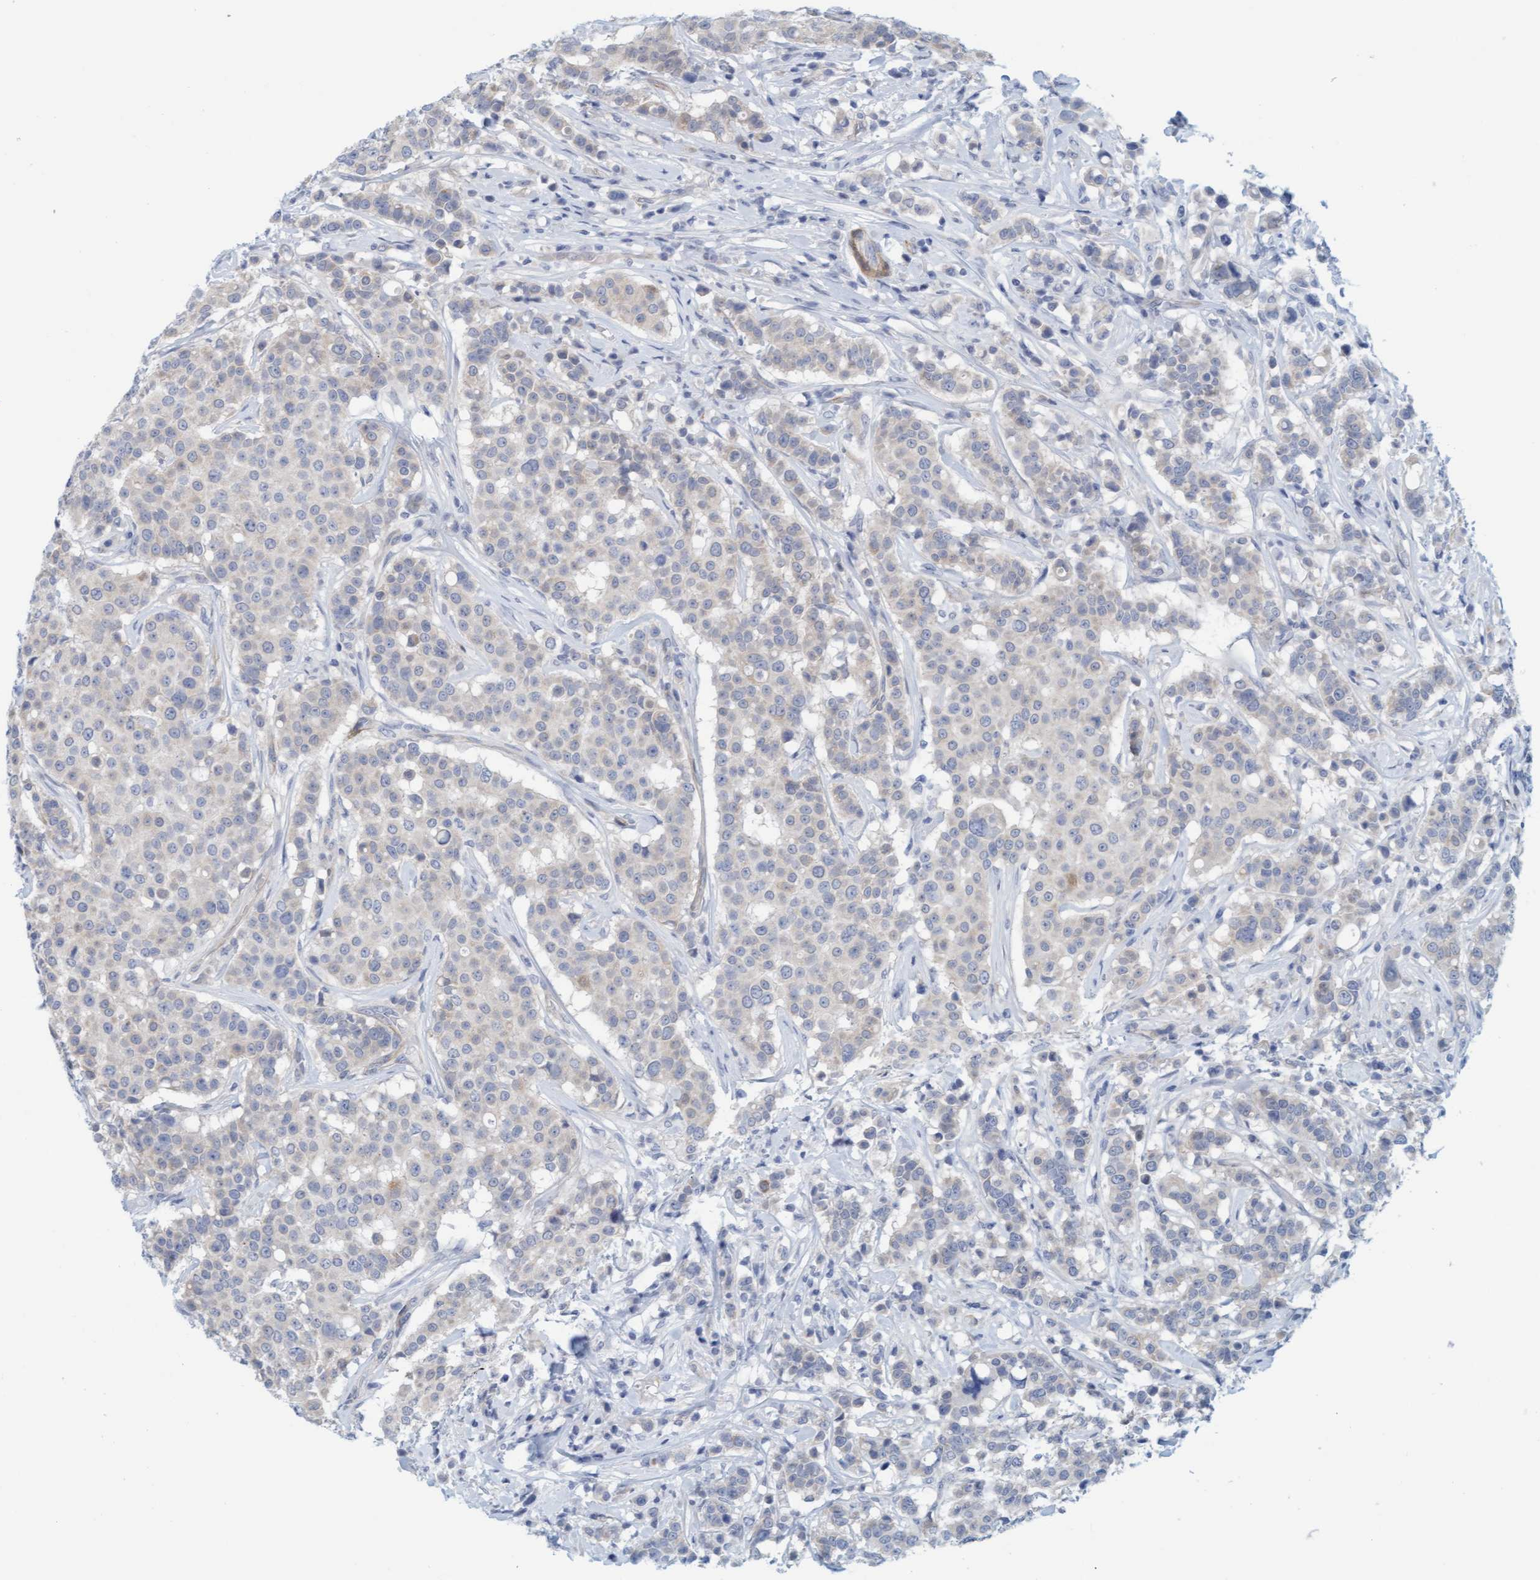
{"staining": {"intensity": "weak", "quantity": "<25%", "location": "cytoplasmic/membranous"}, "tissue": "breast cancer", "cell_type": "Tumor cells", "image_type": "cancer", "snomed": [{"axis": "morphology", "description": "Duct carcinoma"}, {"axis": "topography", "description": "Breast"}], "caption": "Tumor cells are negative for brown protein staining in breast cancer.", "gene": "TSTD2", "patient": {"sex": "female", "age": 27}}